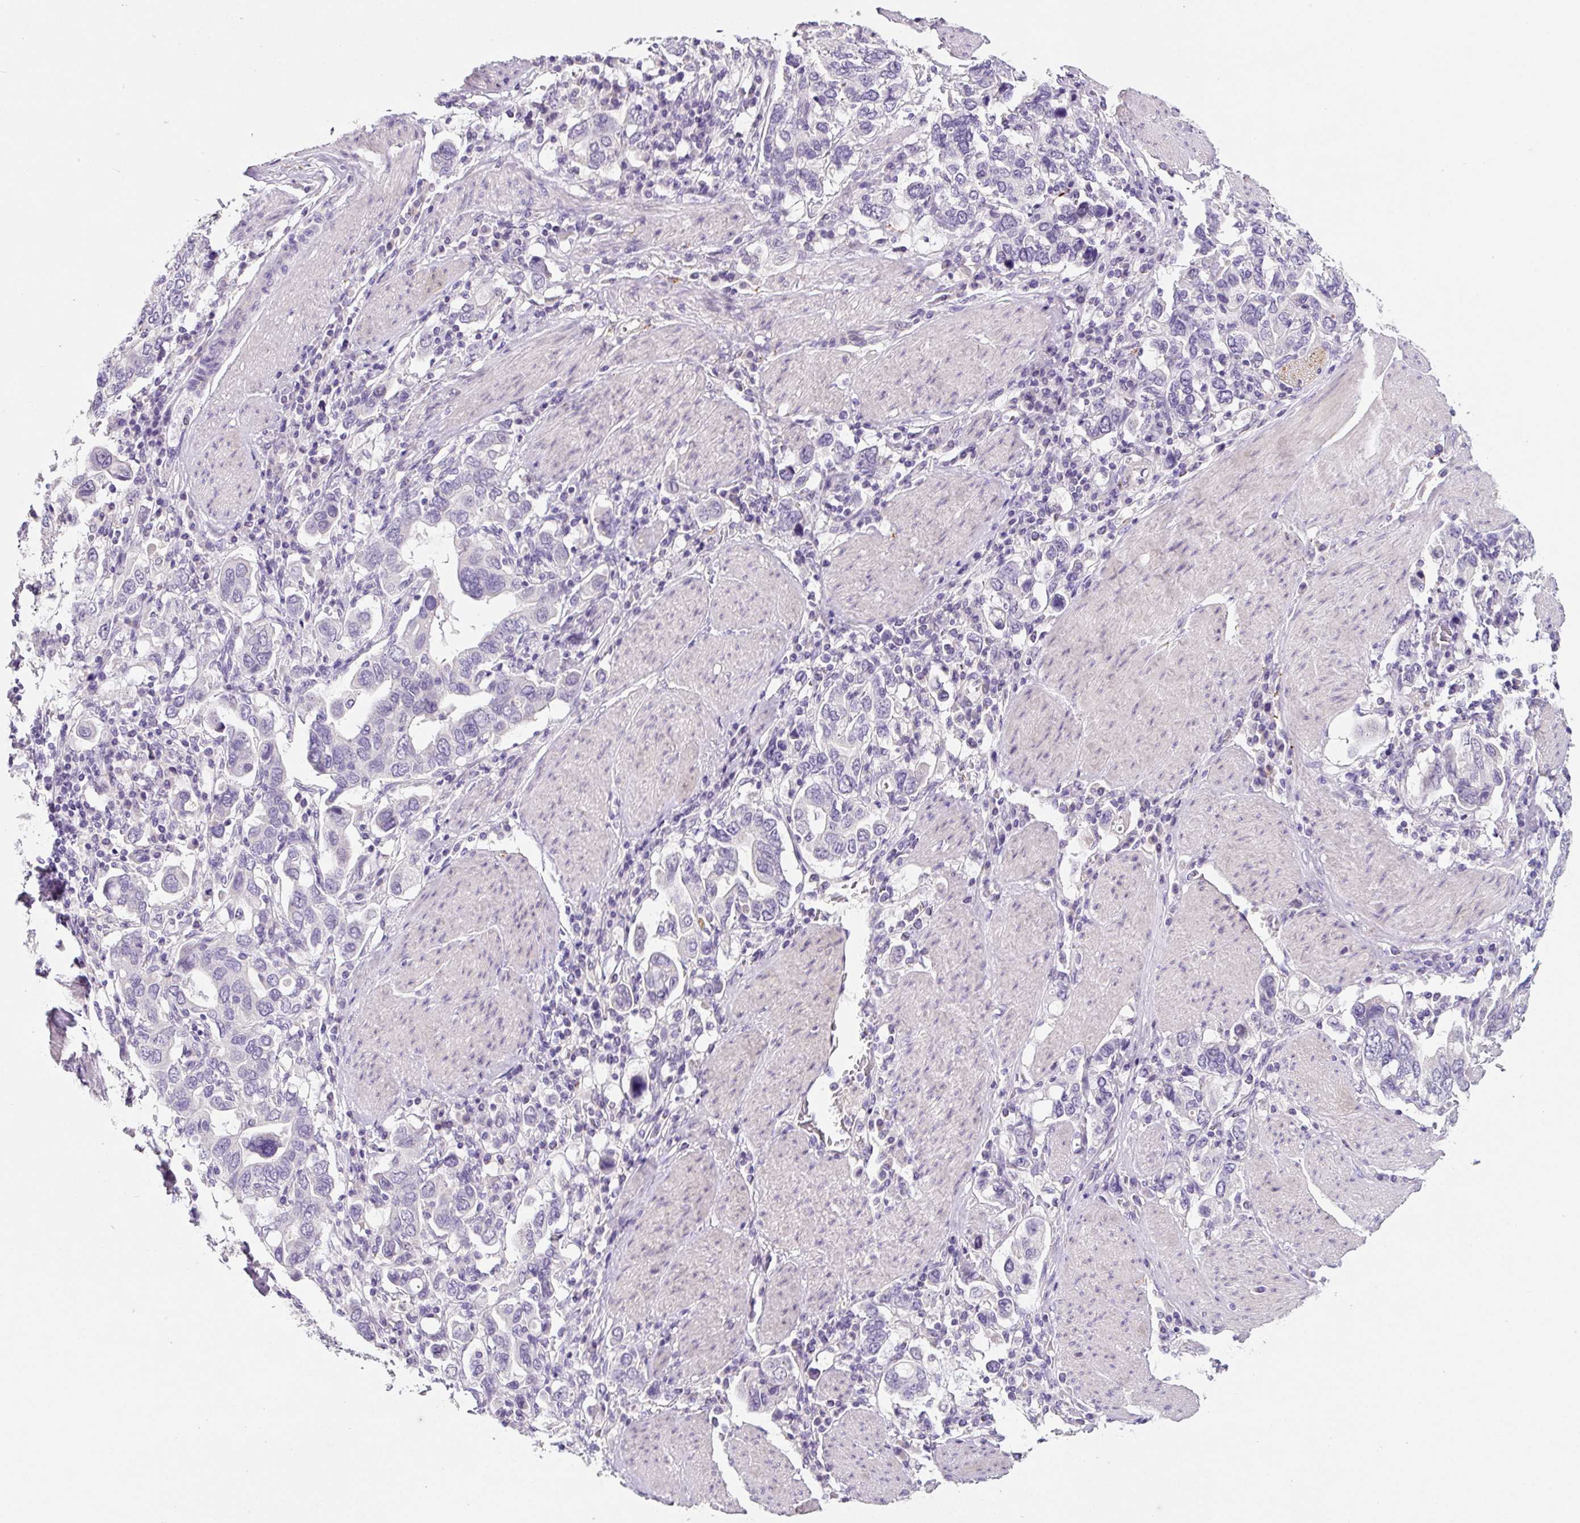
{"staining": {"intensity": "negative", "quantity": "none", "location": "none"}, "tissue": "stomach cancer", "cell_type": "Tumor cells", "image_type": "cancer", "snomed": [{"axis": "morphology", "description": "Adenocarcinoma, NOS"}, {"axis": "topography", "description": "Stomach, upper"}], "caption": "The photomicrograph shows no staining of tumor cells in stomach cancer.", "gene": "SYP", "patient": {"sex": "male", "age": 62}}